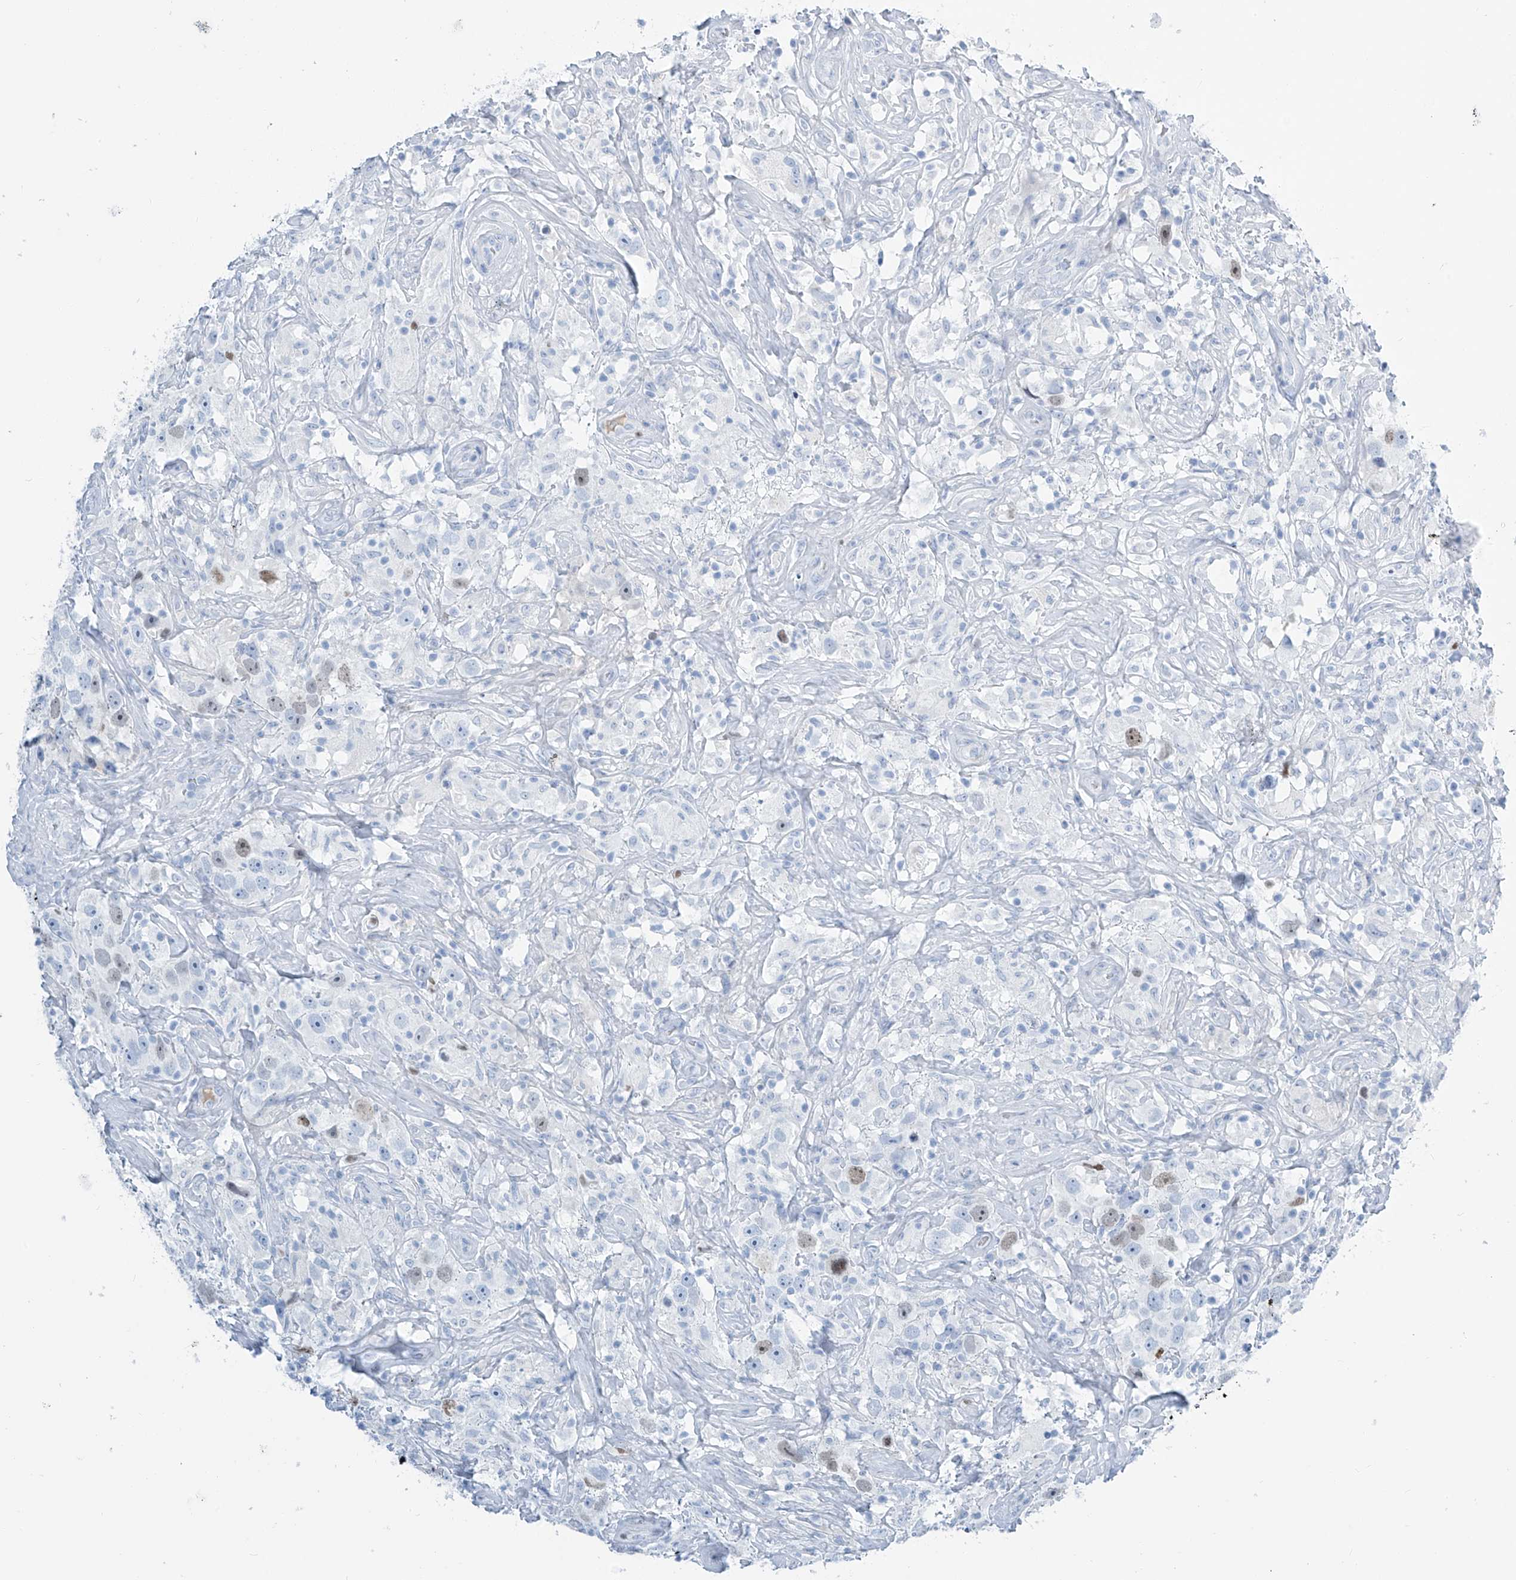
{"staining": {"intensity": "moderate", "quantity": "<25%", "location": "nuclear"}, "tissue": "testis cancer", "cell_type": "Tumor cells", "image_type": "cancer", "snomed": [{"axis": "morphology", "description": "Seminoma, NOS"}, {"axis": "topography", "description": "Testis"}], "caption": "Human testis seminoma stained for a protein (brown) demonstrates moderate nuclear positive expression in approximately <25% of tumor cells.", "gene": "SGO2", "patient": {"sex": "male", "age": 49}}